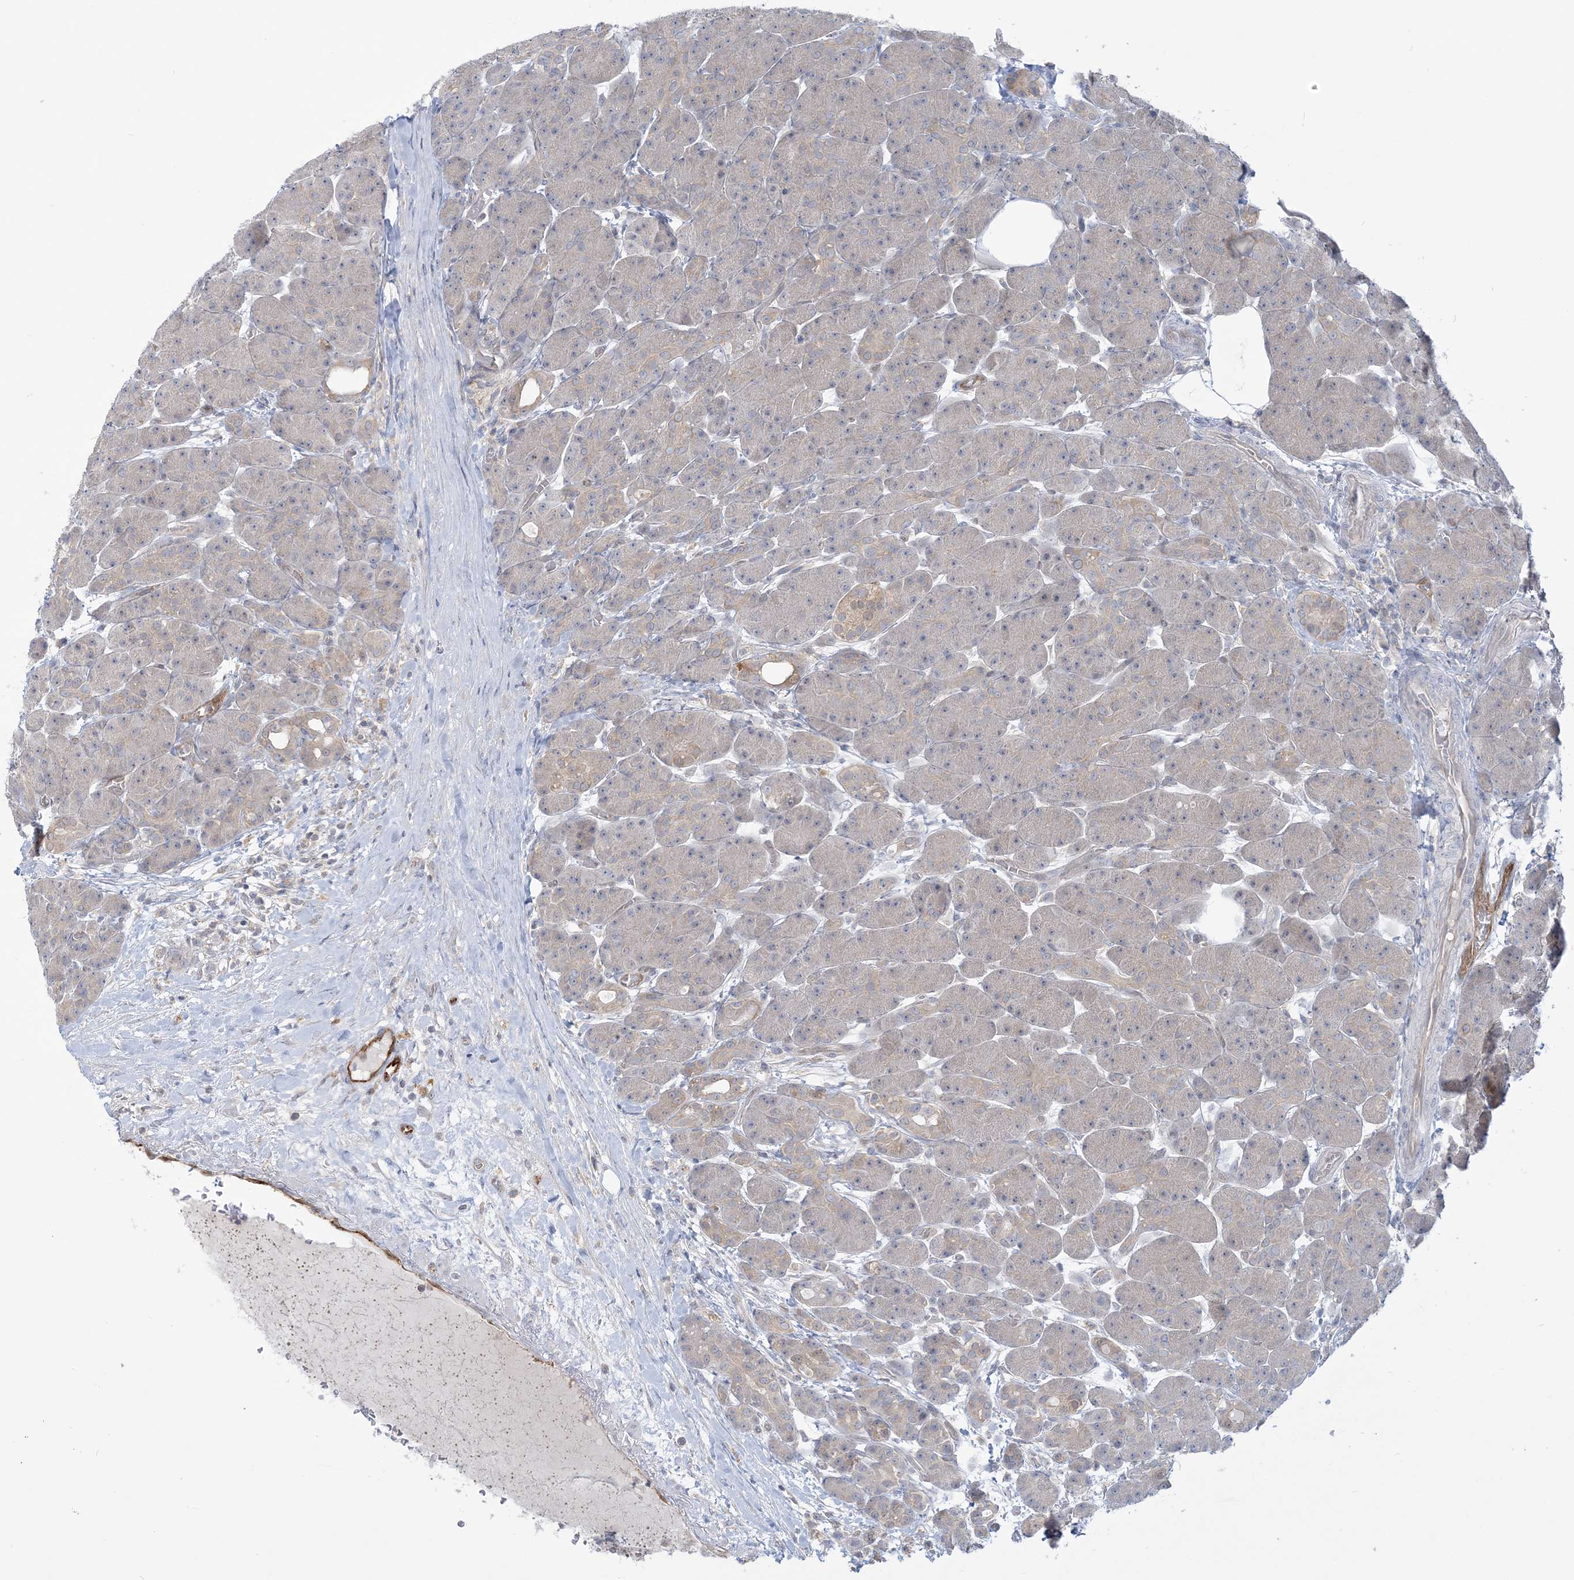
{"staining": {"intensity": "weak", "quantity": "<25%", "location": "cytoplasmic/membranous"}, "tissue": "pancreas", "cell_type": "Exocrine glandular cells", "image_type": "normal", "snomed": [{"axis": "morphology", "description": "Normal tissue, NOS"}, {"axis": "topography", "description": "Pancreas"}], "caption": "Immunohistochemistry image of normal pancreas: pancreas stained with DAB (3,3'-diaminobenzidine) displays no significant protein expression in exocrine glandular cells.", "gene": "INPP1", "patient": {"sex": "male", "age": 63}}